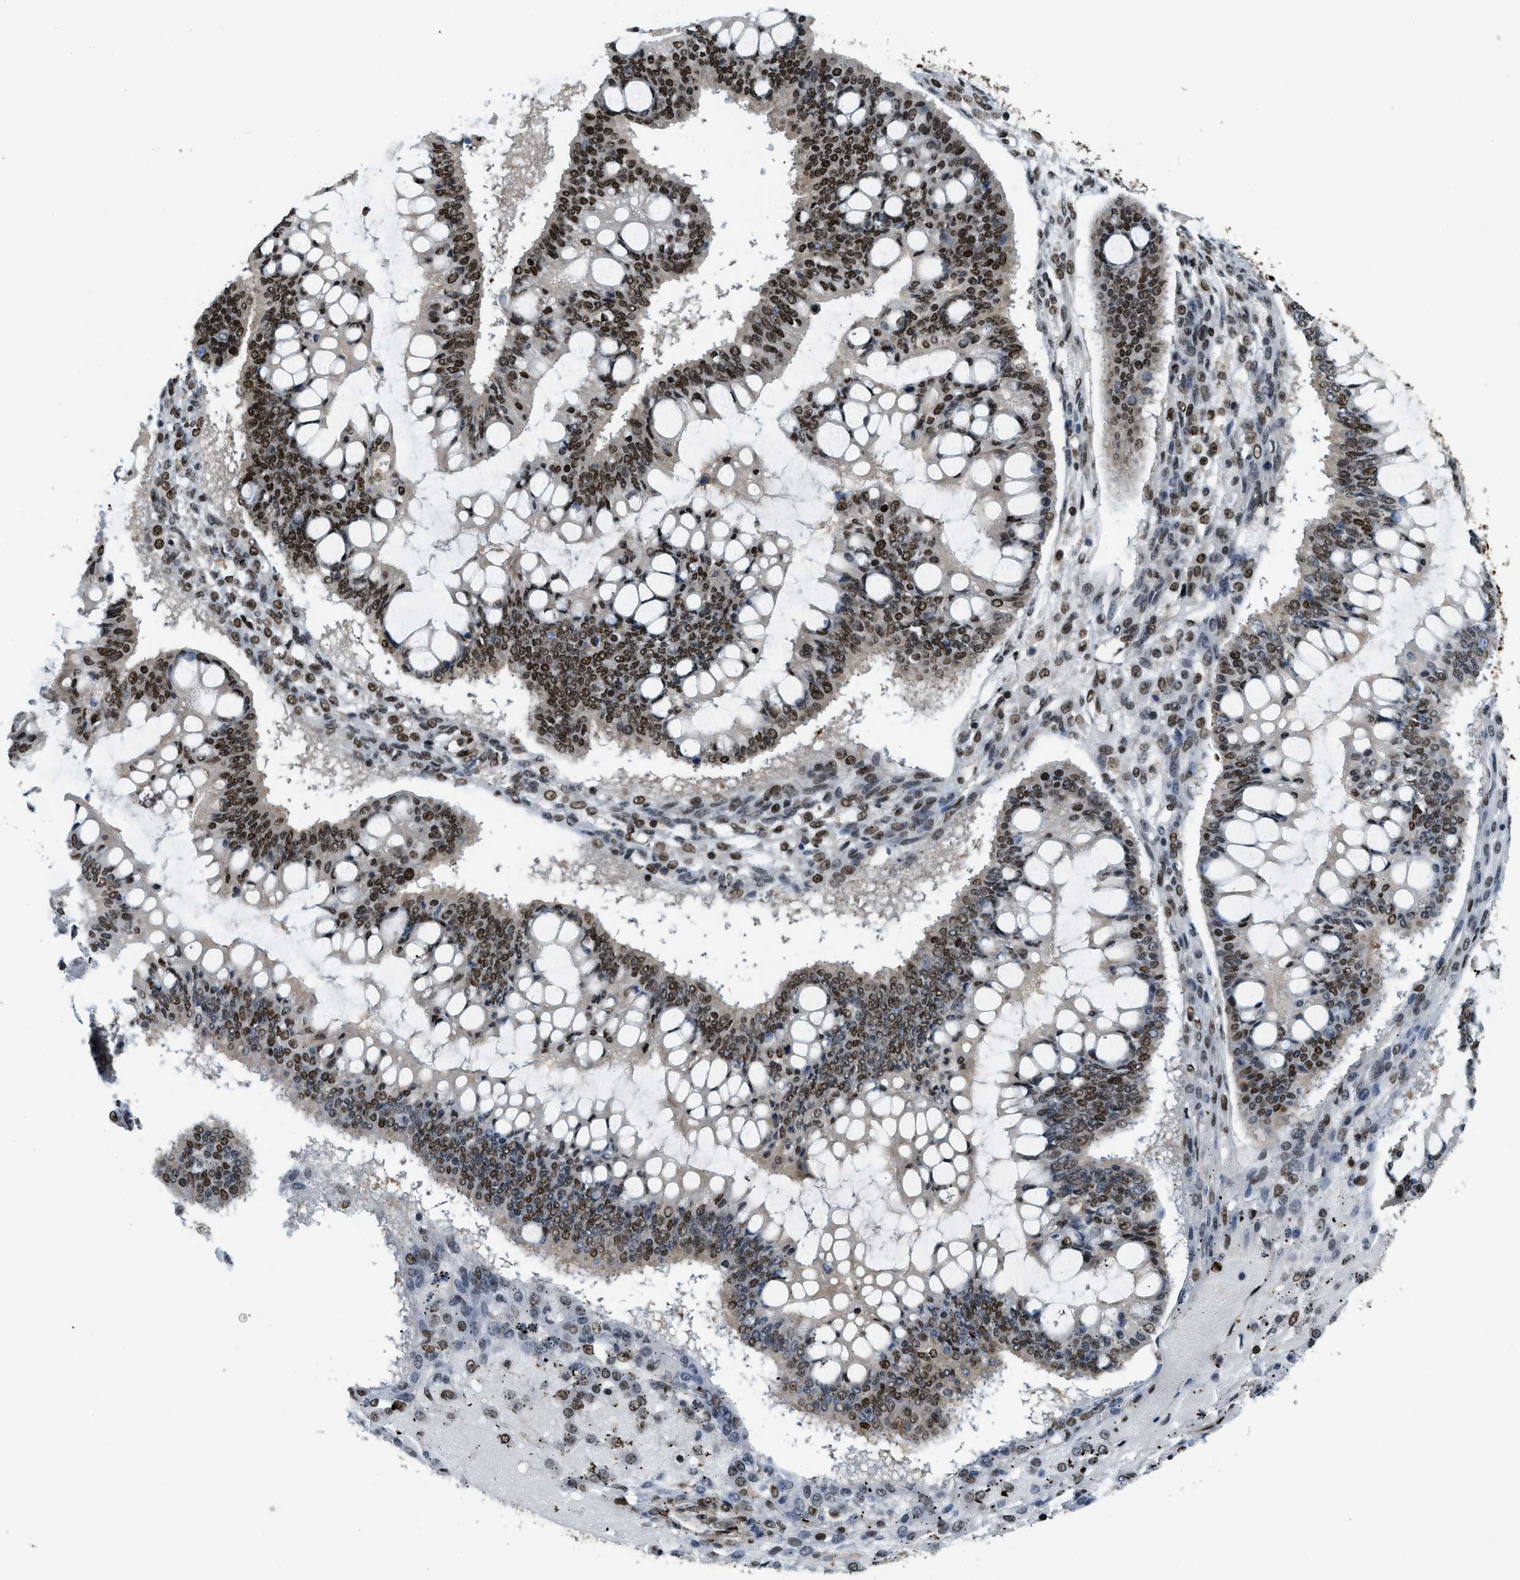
{"staining": {"intensity": "moderate", "quantity": ">75%", "location": "nuclear"}, "tissue": "ovarian cancer", "cell_type": "Tumor cells", "image_type": "cancer", "snomed": [{"axis": "morphology", "description": "Cystadenocarcinoma, mucinous, NOS"}, {"axis": "topography", "description": "Ovary"}], "caption": "IHC image of neoplastic tissue: ovarian mucinous cystadenocarcinoma stained using IHC demonstrates medium levels of moderate protein expression localized specifically in the nuclear of tumor cells, appearing as a nuclear brown color.", "gene": "NUMA1", "patient": {"sex": "female", "age": 73}}